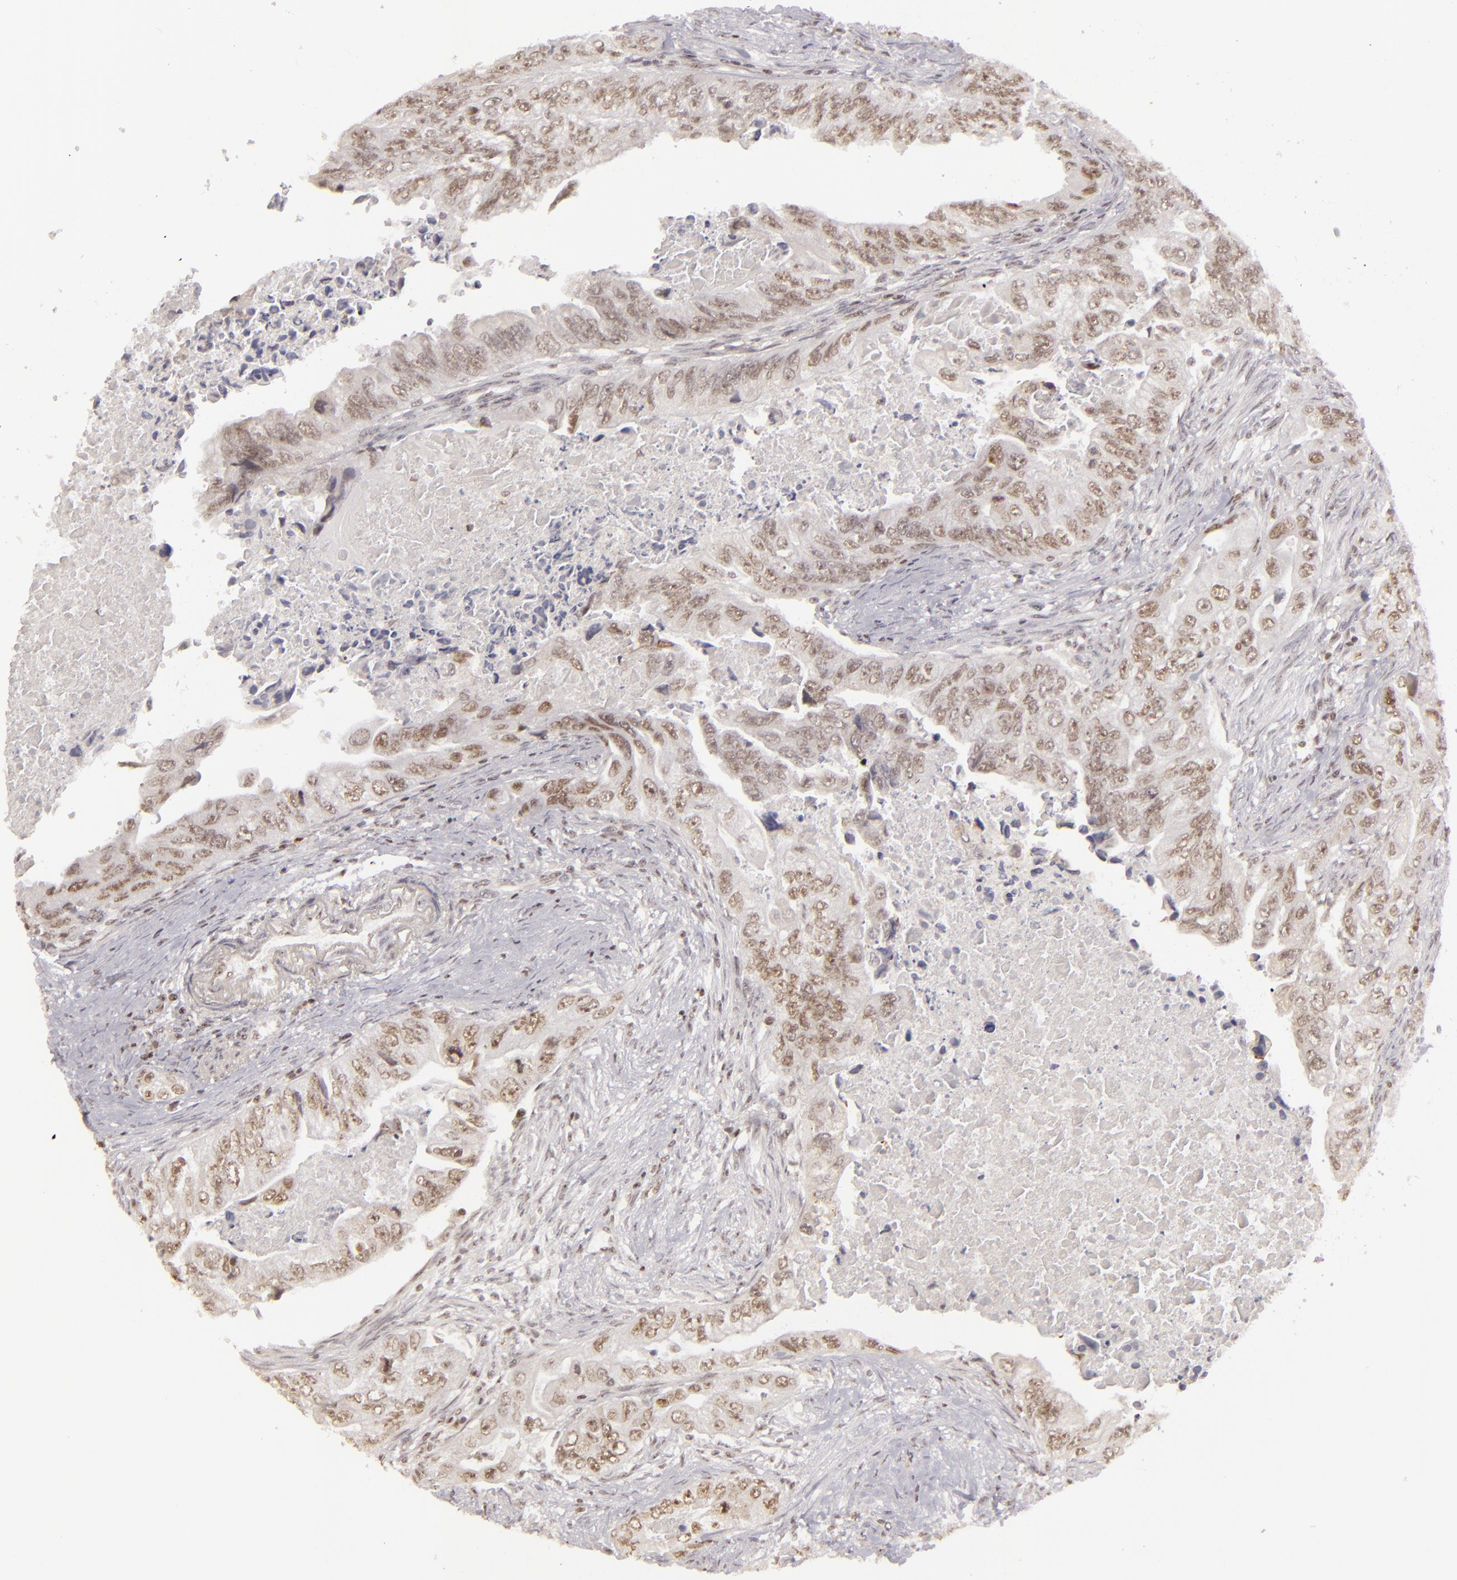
{"staining": {"intensity": "moderate", "quantity": ">75%", "location": "nuclear"}, "tissue": "colorectal cancer", "cell_type": "Tumor cells", "image_type": "cancer", "snomed": [{"axis": "morphology", "description": "Adenocarcinoma, NOS"}, {"axis": "topography", "description": "Colon"}], "caption": "Moderate nuclear expression for a protein is present in approximately >75% of tumor cells of colorectal cancer (adenocarcinoma) using immunohistochemistry (IHC).", "gene": "DAXX", "patient": {"sex": "female", "age": 11}}